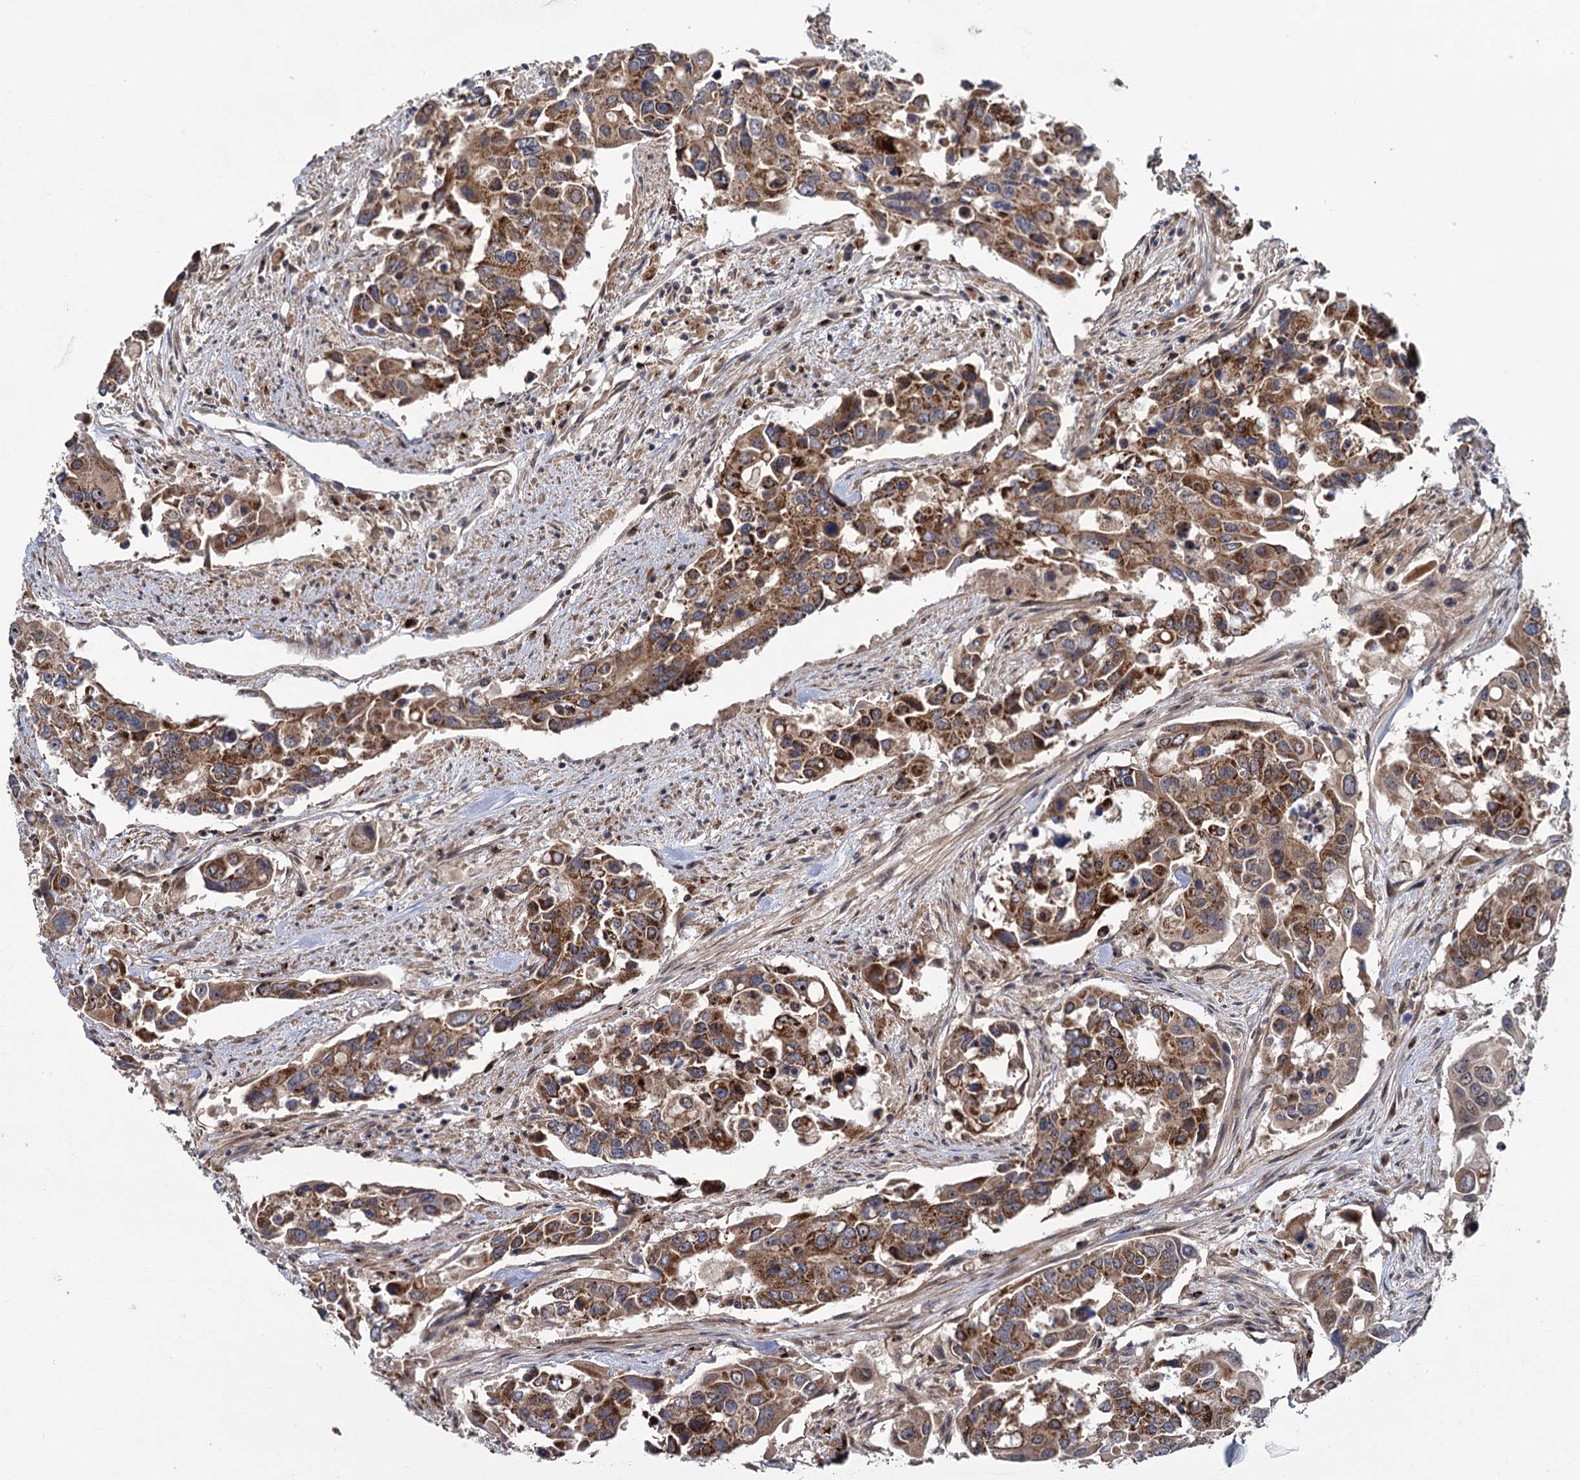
{"staining": {"intensity": "moderate", "quantity": ">75%", "location": "cytoplasmic/membranous"}, "tissue": "colorectal cancer", "cell_type": "Tumor cells", "image_type": "cancer", "snomed": [{"axis": "morphology", "description": "Adenocarcinoma, NOS"}, {"axis": "topography", "description": "Colon"}], "caption": "IHC photomicrograph of neoplastic tissue: colorectal adenocarcinoma stained using immunohistochemistry displays medium levels of moderate protein expression localized specifically in the cytoplasmic/membranous of tumor cells, appearing as a cytoplasmic/membranous brown color.", "gene": "GAL3ST4", "patient": {"sex": "male", "age": 77}}